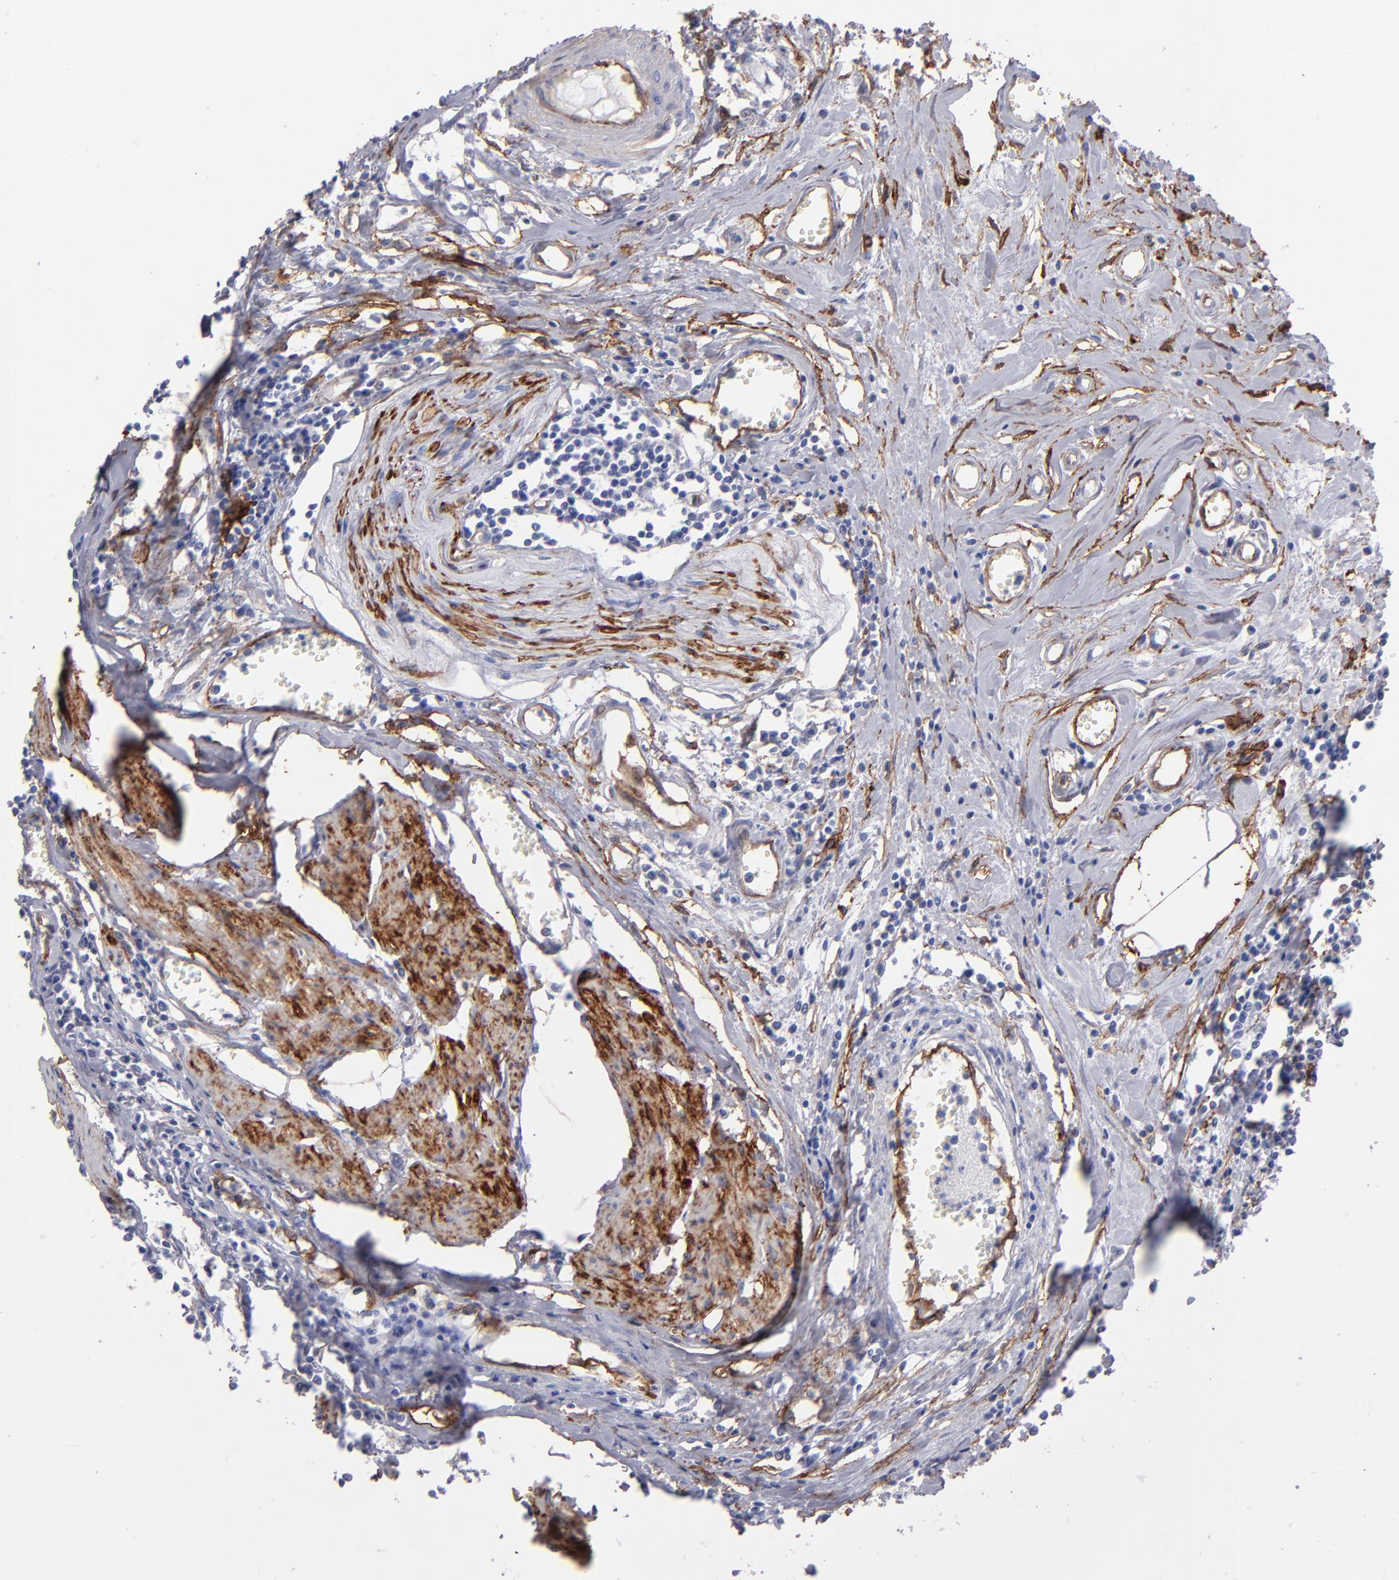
{"staining": {"intensity": "strong", "quantity": ">75%", "location": "cytoplasmic/membranous"}, "tissue": "urothelial cancer", "cell_type": "Tumor cells", "image_type": "cancer", "snomed": [{"axis": "morphology", "description": "Urothelial carcinoma, High grade"}, {"axis": "topography", "description": "Urinary bladder"}], "caption": "Immunohistochemistry (IHC) photomicrograph of neoplastic tissue: human urothelial cancer stained using IHC shows high levels of strong protein expression localized specifically in the cytoplasmic/membranous of tumor cells, appearing as a cytoplasmic/membranous brown color.", "gene": "AHNAK2", "patient": {"sex": "male", "age": 54}}